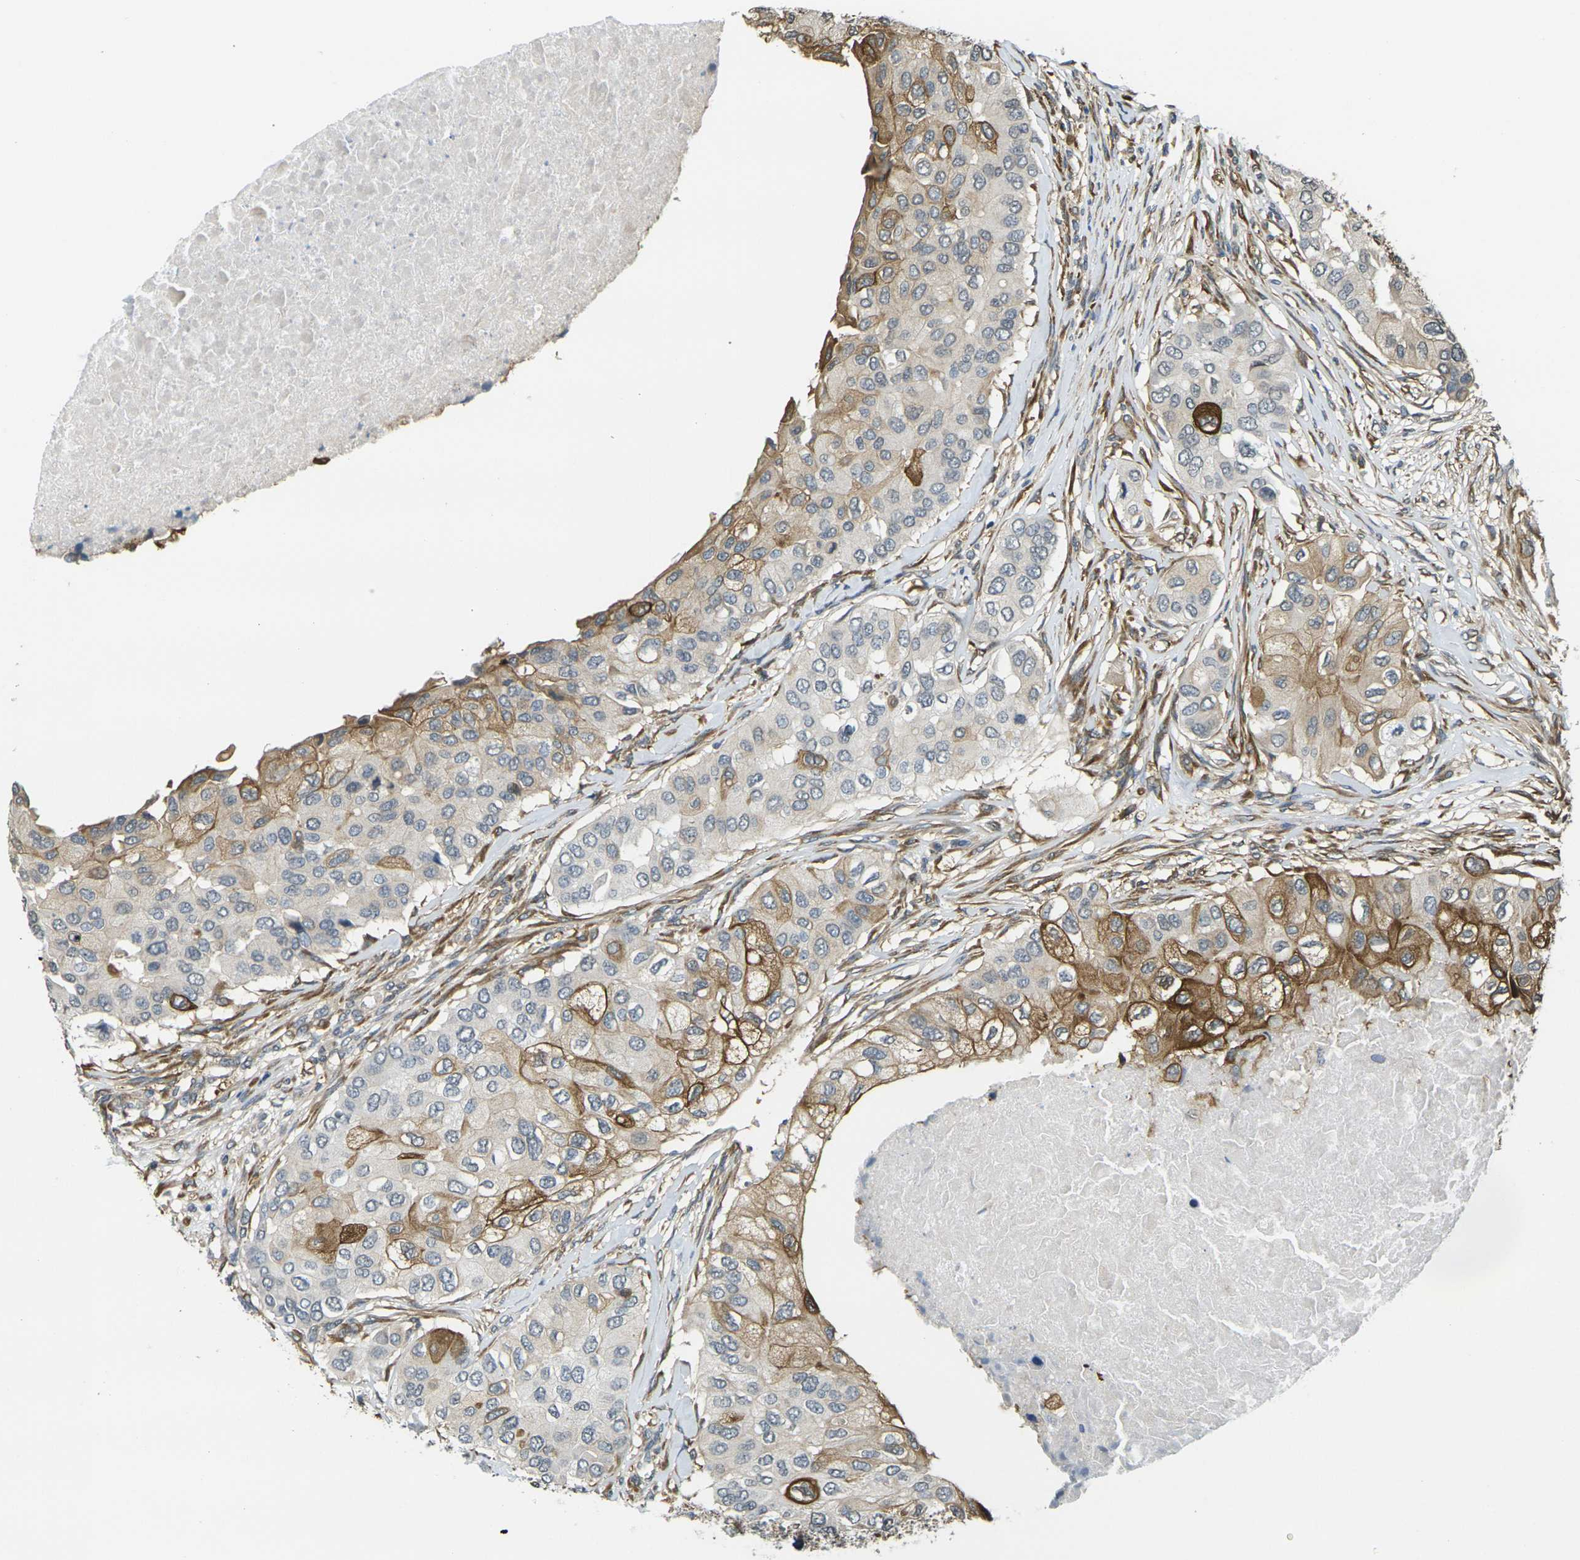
{"staining": {"intensity": "moderate", "quantity": "25%-75%", "location": "cytoplasmic/membranous"}, "tissue": "breast cancer", "cell_type": "Tumor cells", "image_type": "cancer", "snomed": [{"axis": "morphology", "description": "Normal tissue, NOS"}, {"axis": "morphology", "description": "Duct carcinoma"}, {"axis": "topography", "description": "Breast"}], "caption": "Immunohistochemical staining of breast intraductal carcinoma shows medium levels of moderate cytoplasmic/membranous protein expression in about 25%-75% of tumor cells.", "gene": "CAST", "patient": {"sex": "female", "age": 49}}